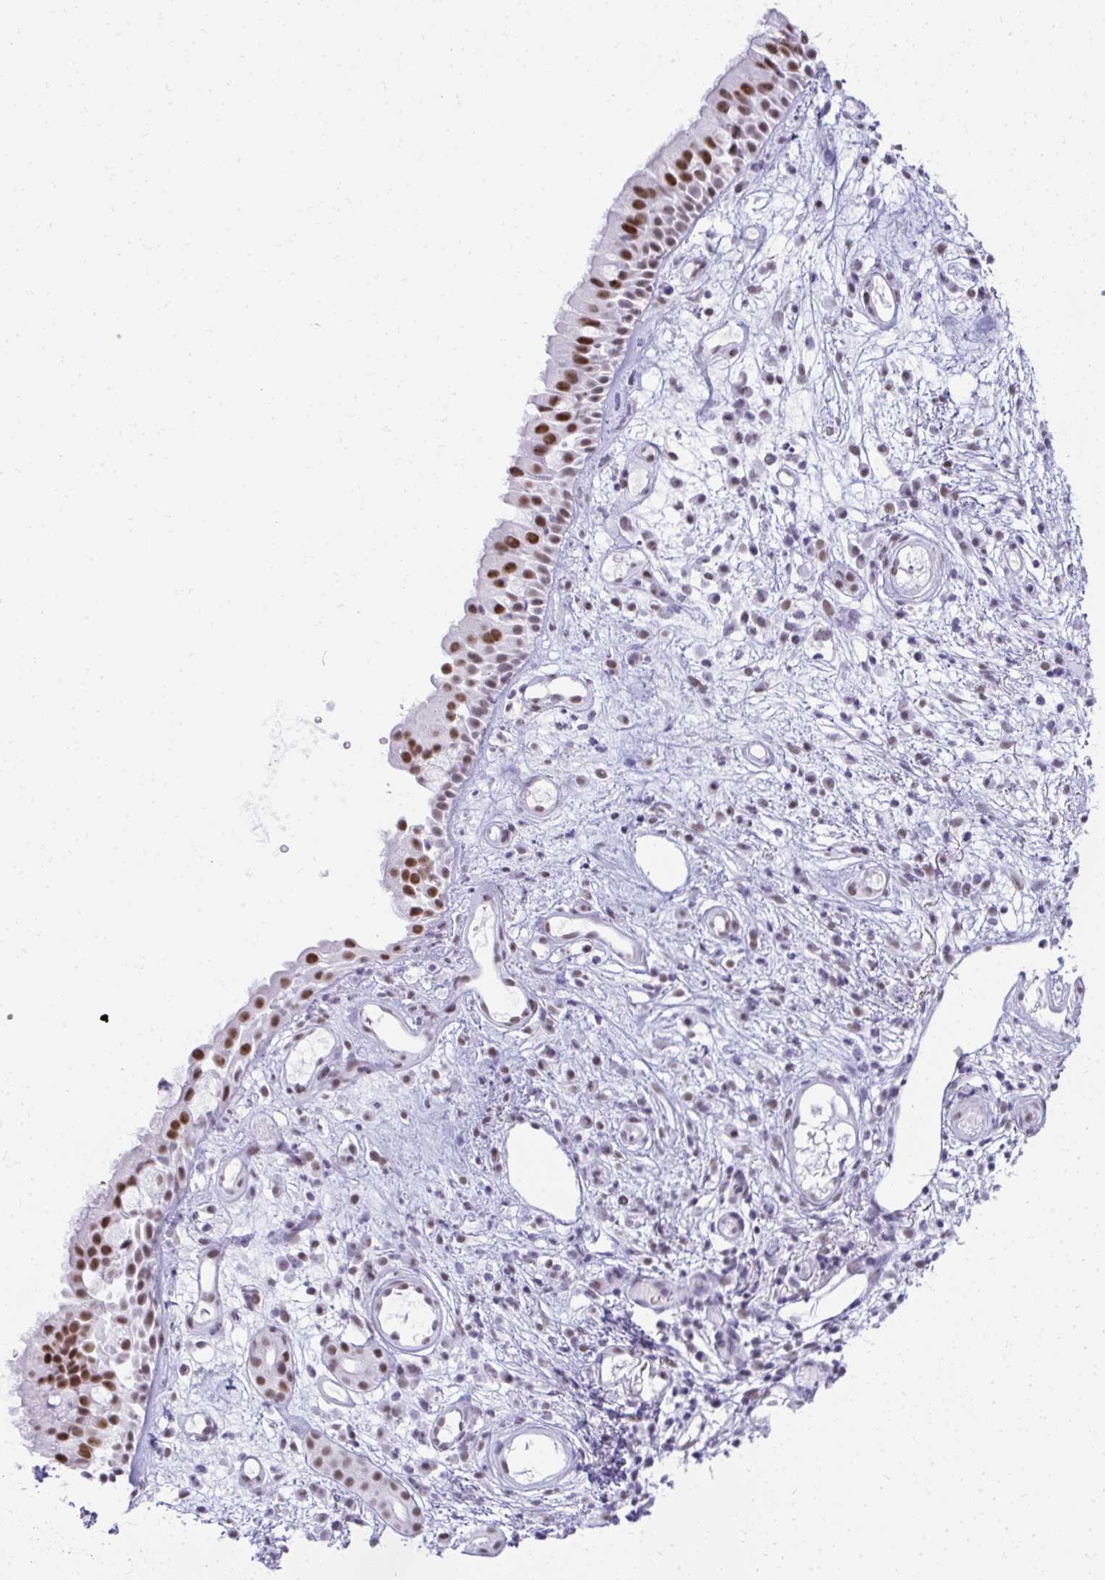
{"staining": {"intensity": "moderate", "quantity": ">75%", "location": "nuclear"}, "tissue": "nasopharynx", "cell_type": "Respiratory epithelial cells", "image_type": "normal", "snomed": [{"axis": "morphology", "description": "Normal tissue, NOS"}, {"axis": "morphology", "description": "Inflammation, NOS"}, {"axis": "topography", "description": "Nasopharynx"}], "caption": "This micrograph demonstrates immunohistochemistry staining of unremarkable human nasopharynx, with medium moderate nuclear staining in approximately >75% of respiratory epithelial cells.", "gene": "PLA2G1B", "patient": {"sex": "male", "age": 54}}